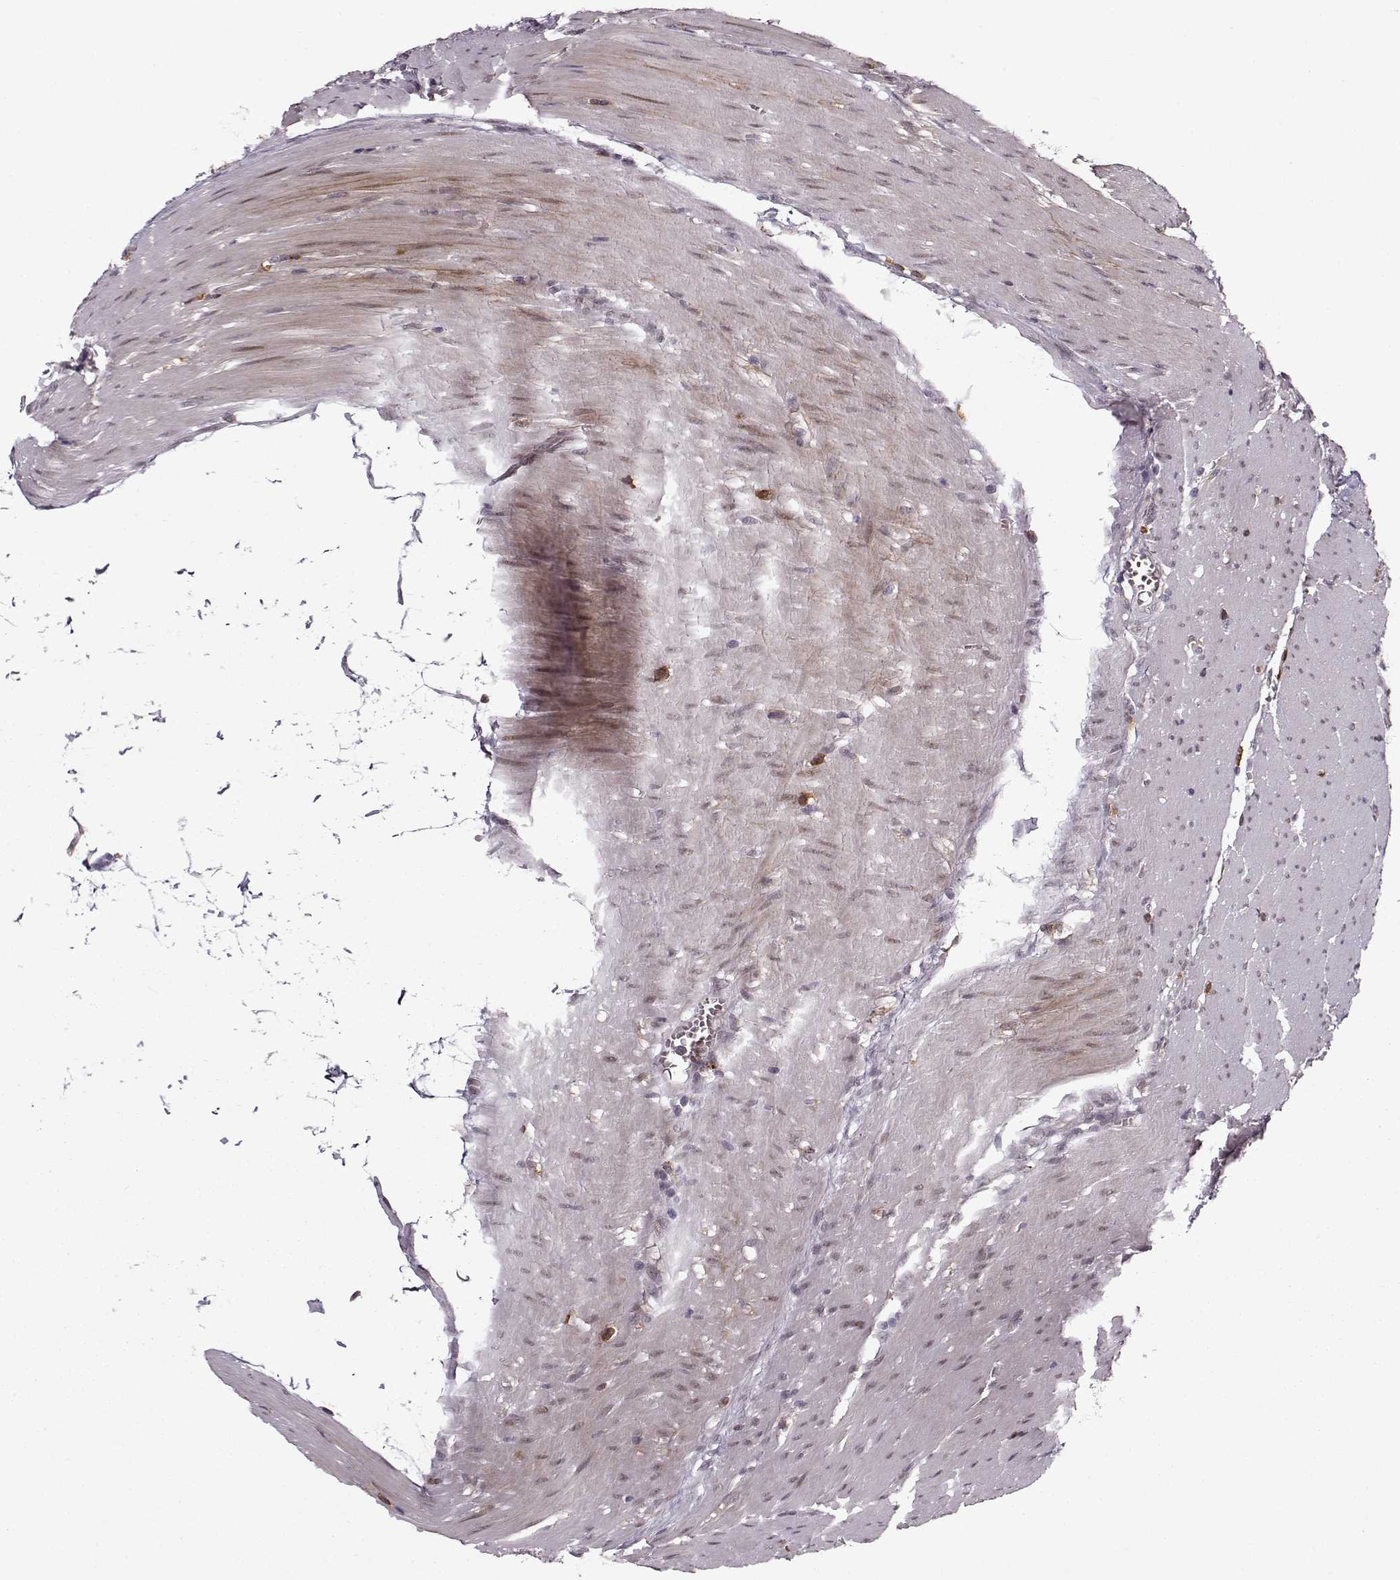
{"staining": {"intensity": "moderate", "quantity": "<25%", "location": "cytoplasmic/membranous"}, "tissue": "colorectal cancer", "cell_type": "Tumor cells", "image_type": "cancer", "snomed": [{"axis": "morphology", "description": "Adenocarcinoma, NOS"}, {"axis": "topography", "description": "Colon"}], "caption": "Adenocarcinoma (colorectal) stained with DAB (3,3'-diaminobenzidine) immunohistochemistry (IHC) shows low levels of moderate cytoplasmic/membranous positivity in about <25% of tumor cells.", "gene": "DENND4B", "patient": {"sex": "female", "age": 67}}